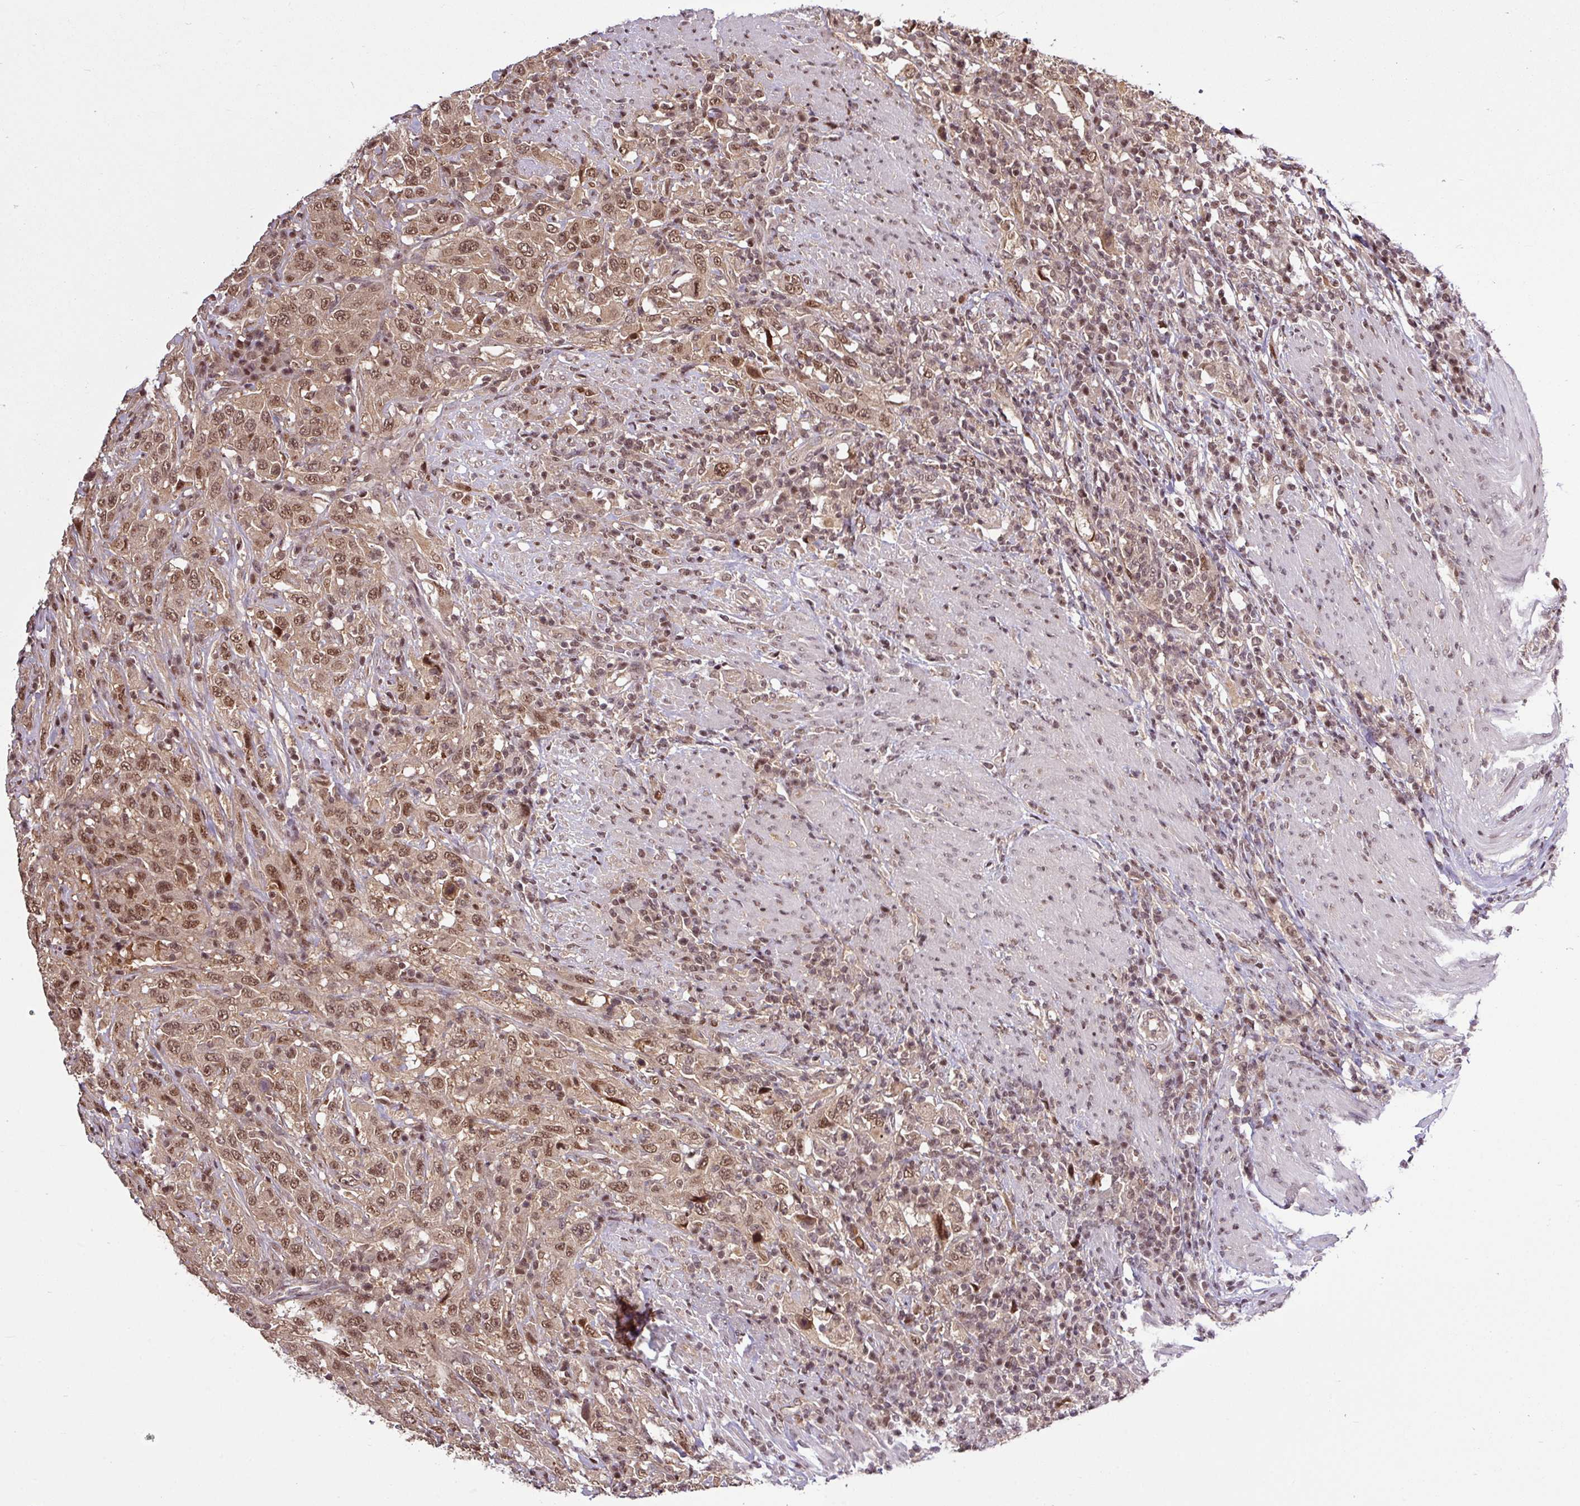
{"staining": {"intensity": "moderate", "quantity": ">75%", "location": "nuclear"}, "tissue": "urothelial cancer", "cell_type": "Tumor cells", "image_type": "cancer", "snomed": [{"axis": "morphology", "description": "Urothelial carcinoma, High grade"}, {"axis": "topography", "description": "Urinary bladder"}], "caption": "Urothelial cancer stained for a protein exhibits moderate nuclear positivity in tumor cells.", "gene": "ITPKC", "patient": {"sex": "male", "age": 61}}